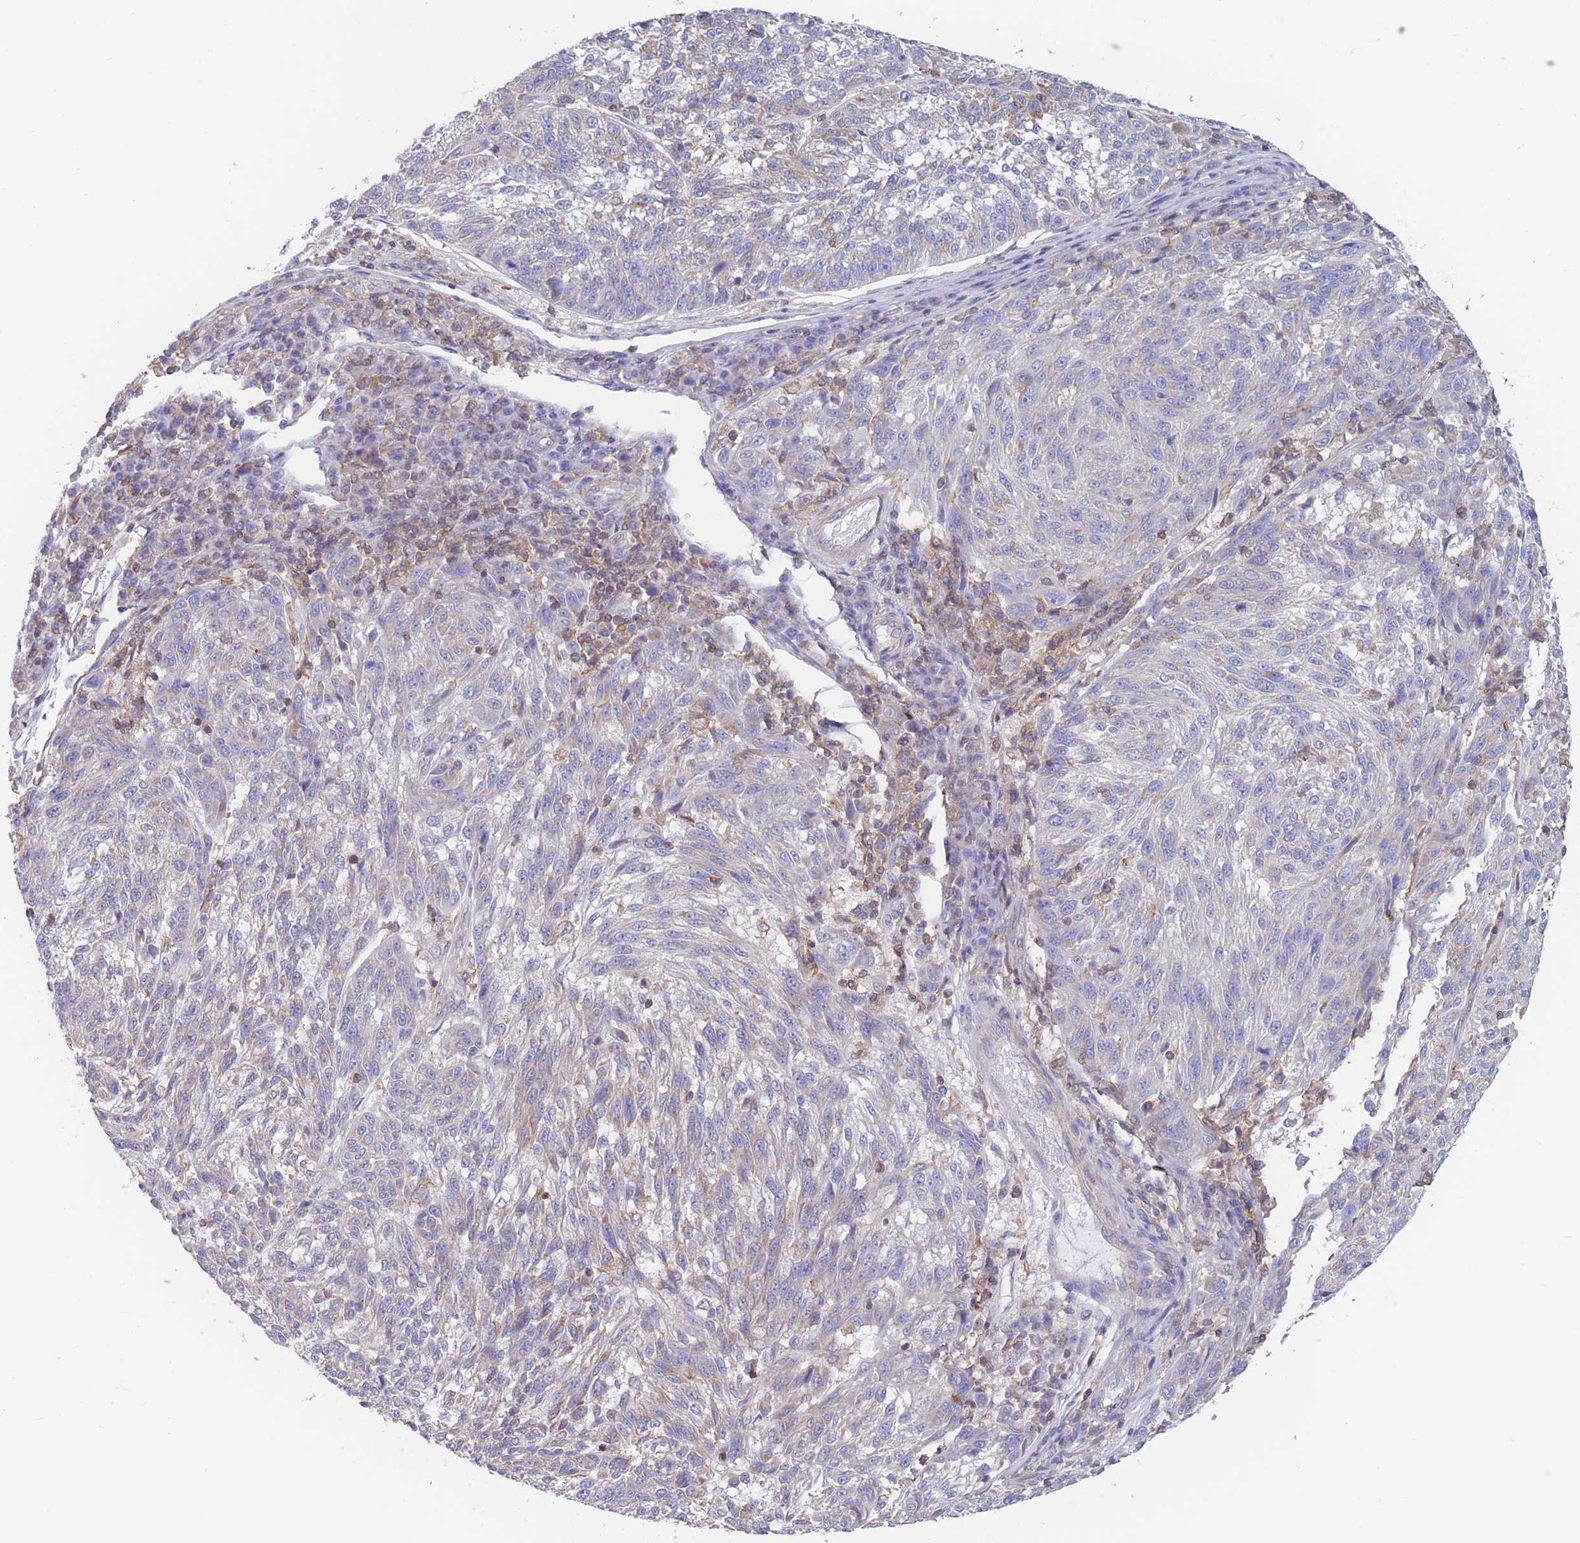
{"staining": {"intensity": "negative", "quantity": "none", "location": "none"}, "tissue": "melanoma", "cell_type": "Tumor cells", "image_type": "cancer", "snomed": [{"axis": "morphology", "description": "Malignant melanoma, NOS"}, {"axis": "topography", "description": "Skin"}], "caption": "The immunohistochemistry micrograph has no significant staining in tumor cells of malignant melanoma tissue.", "gene": "ADH1A", "patient": {"sex": "male", "age": 53}}